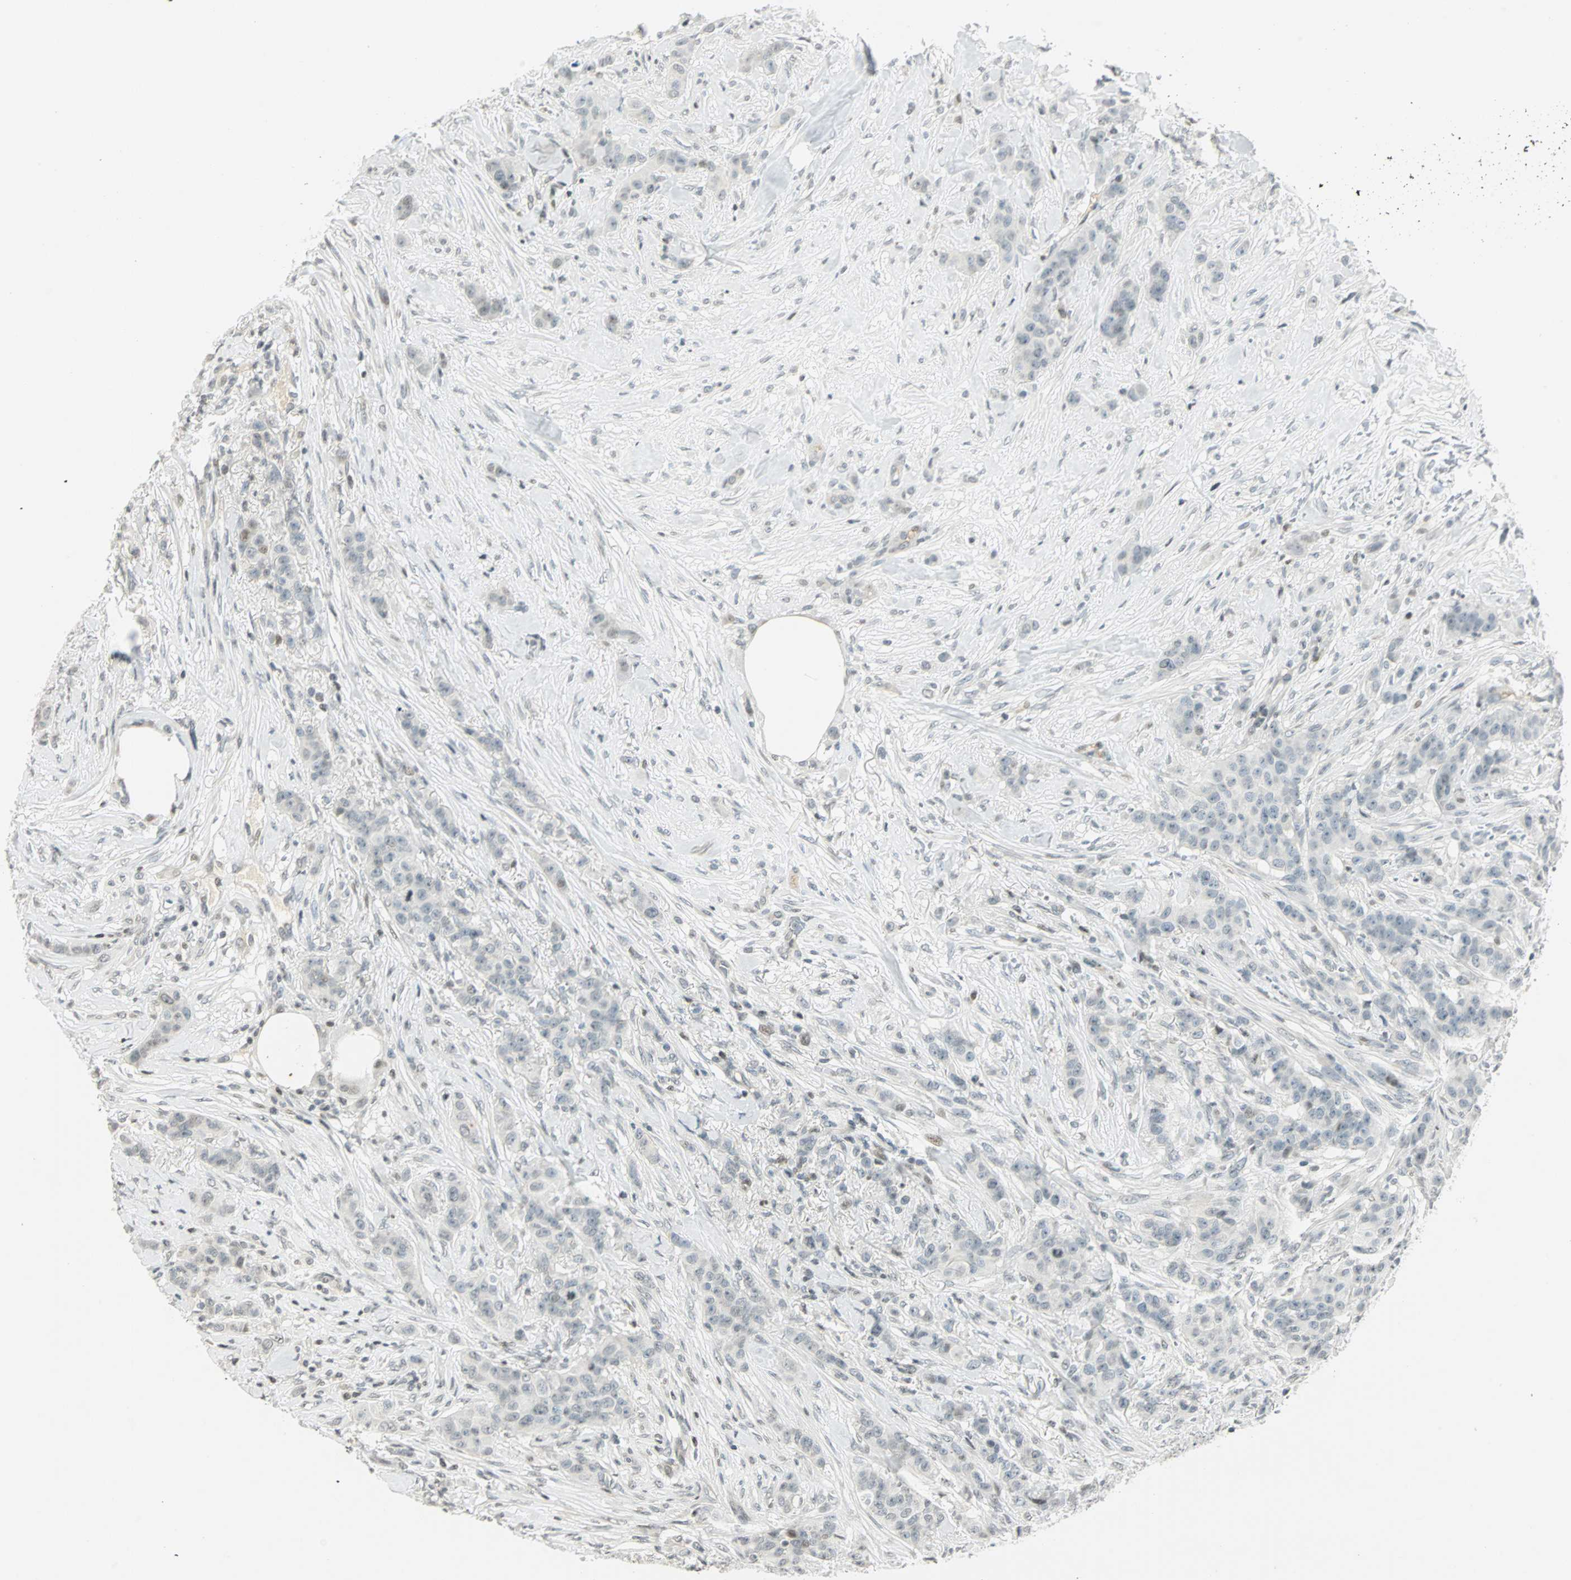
{"staining": {"intensity": "moderate", "quantity": "<25%", "location": "nuclear"}, "tissue": "breast cancer", "cell_type": "Tumor cells", "image_type": "cancer", "snomed": [{"axis": "morphology", "description": "Duct carcinoma"}, {"axis": "topography", "description": "Breast"}], "caption": "IHC photomicrograph of breast cancer stained for a protein (brown), which displays low levels of moderate nuclear staining in approximately <25% of tumor cells.", "gene": "SMAD3", "patient": {"sex": "female", "age": 40}}